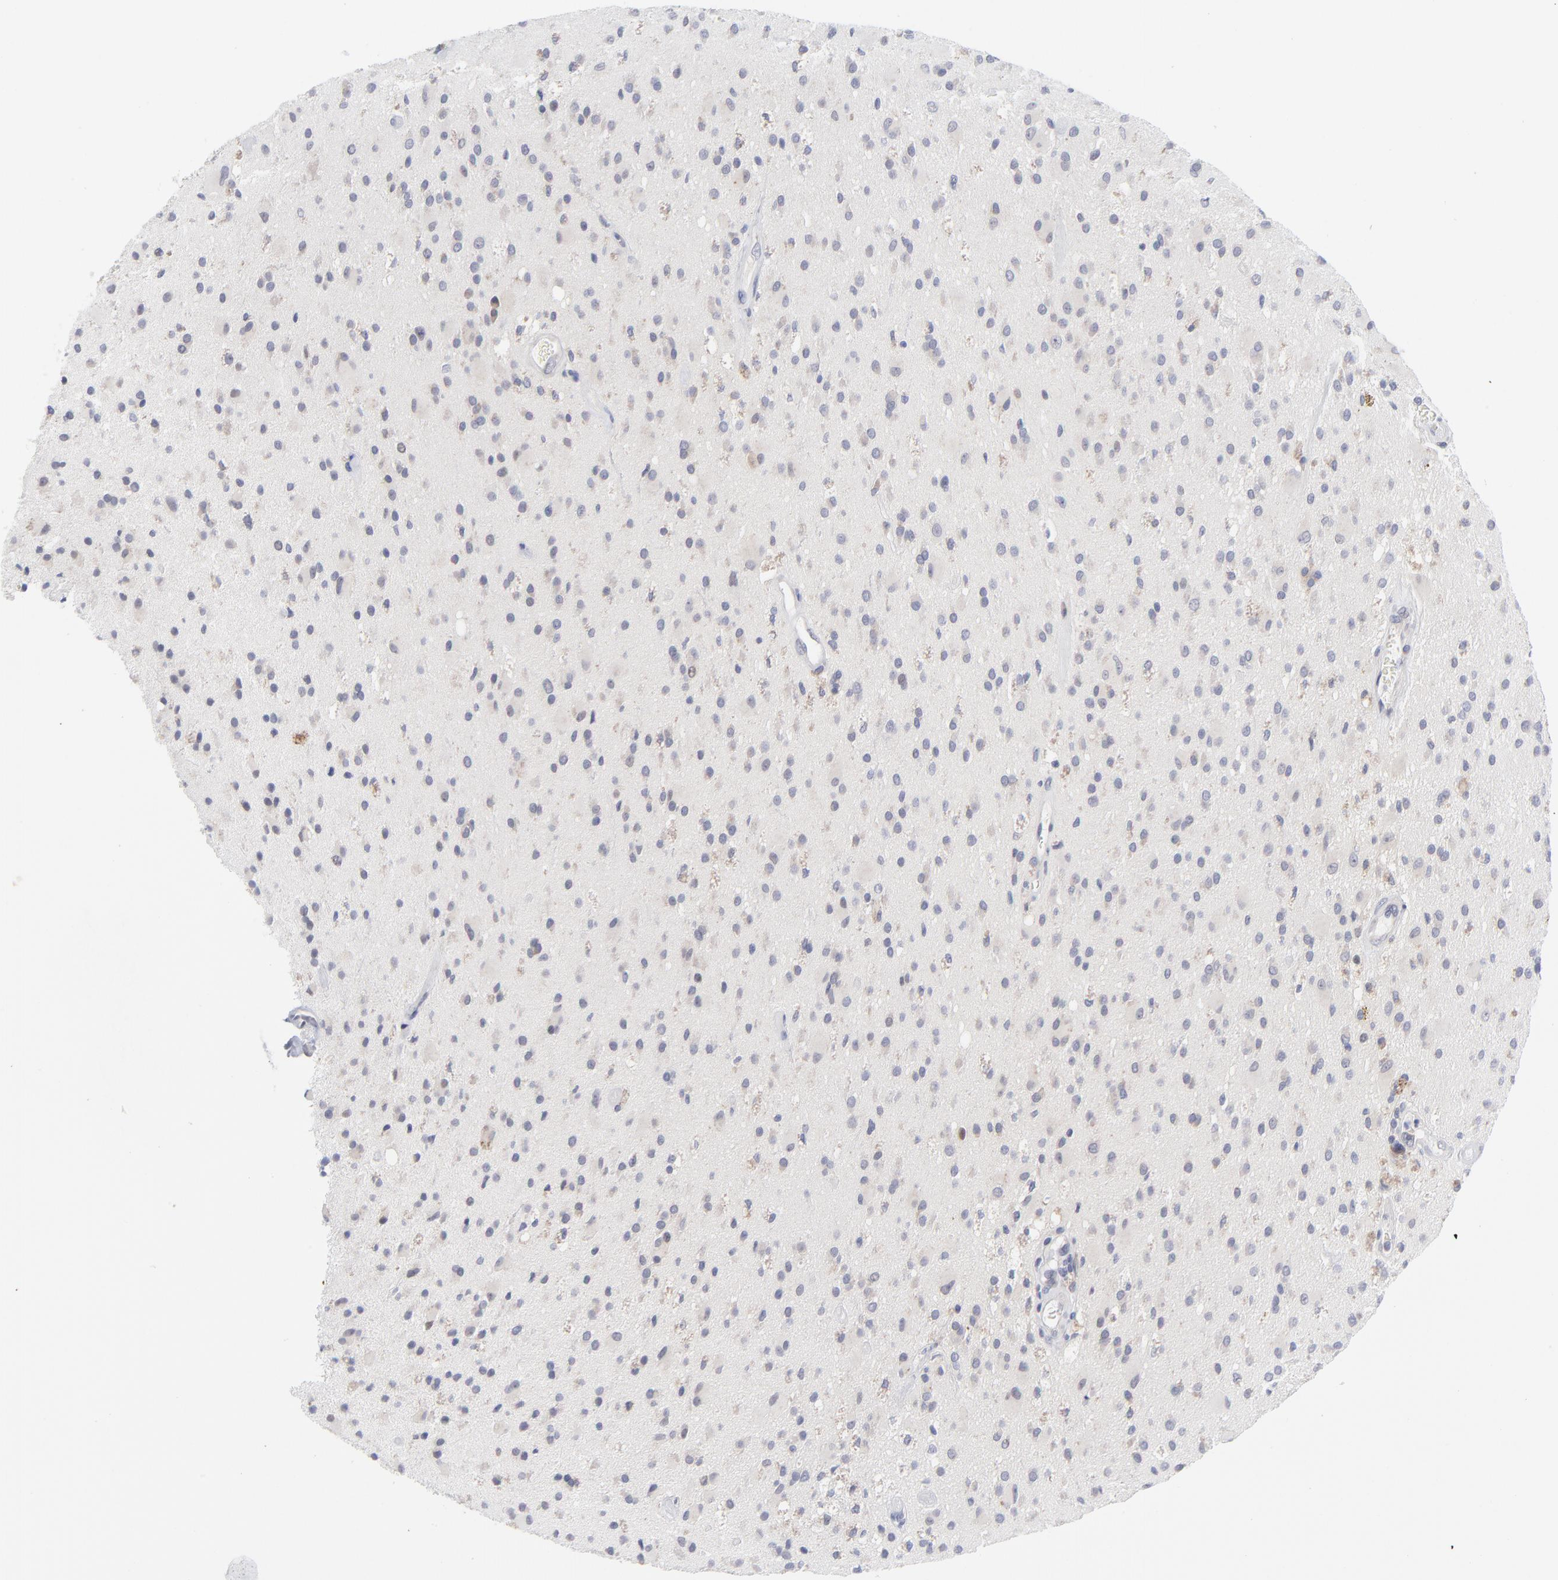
{"staining": {"intensity": "negative", "quantity": "none", "location": "none"}, "tissue": "glioma", "cell_type": "Tumor cells", "image_type": "cancer", "snomed": [{"axis": "morphology", "description": "Glioma, malignant, Low grade"}, {"axis": "topography", "description": "Brain"}], "caption": "Glioma was stained to show a protein in brown. There is no significant staining in tumor cells.", "gene": "RPS24", "patient": {"sex": "male", "age": 58}}